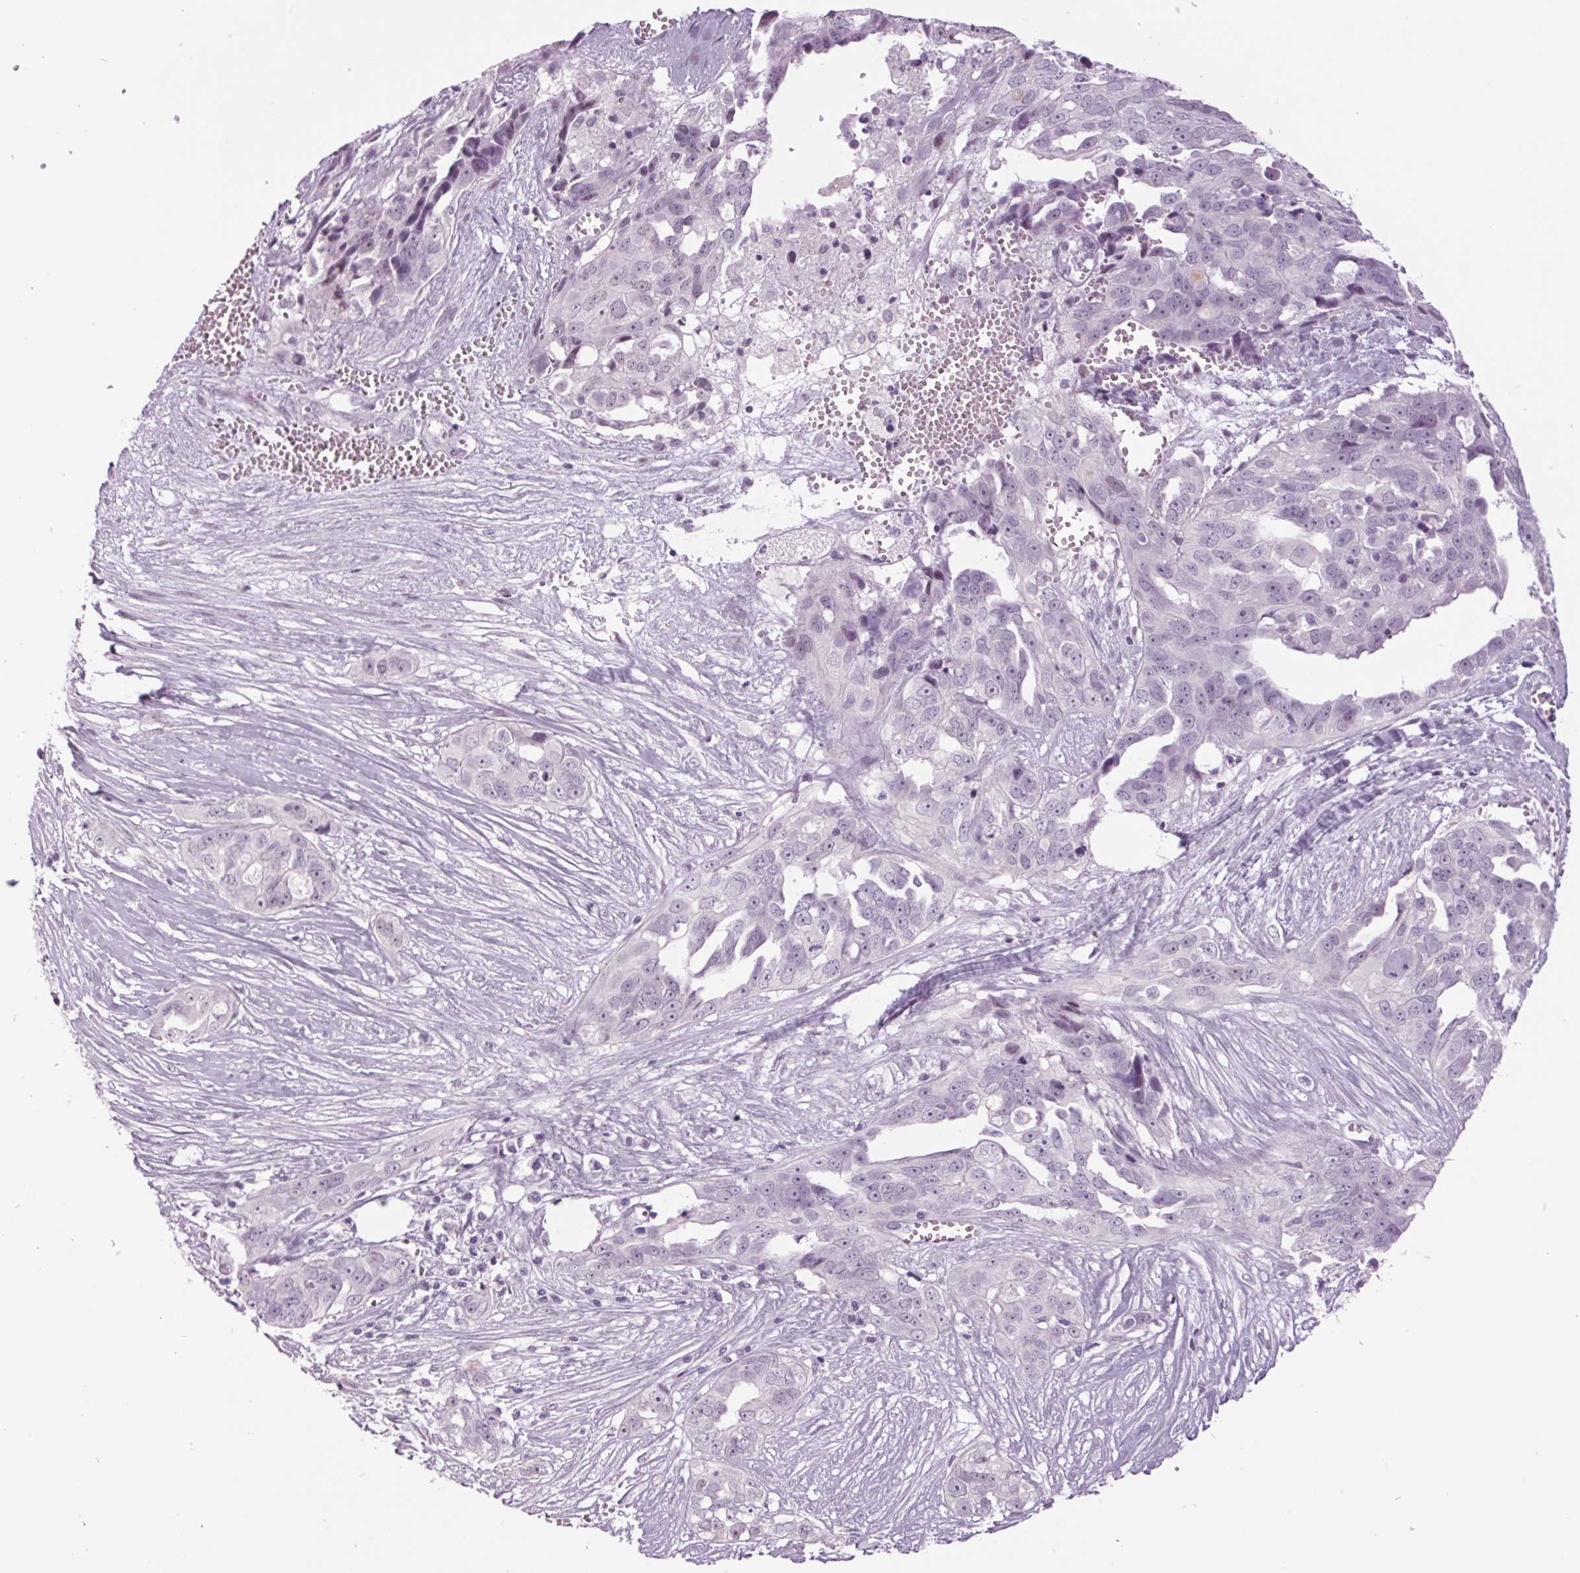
{"staining": {"intensity": "negative", "quantity": "none", "location": "none"}, "tissue": "ovarian cancer", "cell_type": "Tumor cells", "image_type": "cancer", "snomed": [{"axis": "morphology", "description": "Carcinoma, endometroid"}, {"axis": "topography", "description": "Ovary"}], "caption": "High power microscopy histopathology image of an IHC image of endometroid carcinoma (ovarian), revealing no significant positivity in tumor cells.", "gene": "ODAD2", "patient": {"sex": "female", "age": 70}}